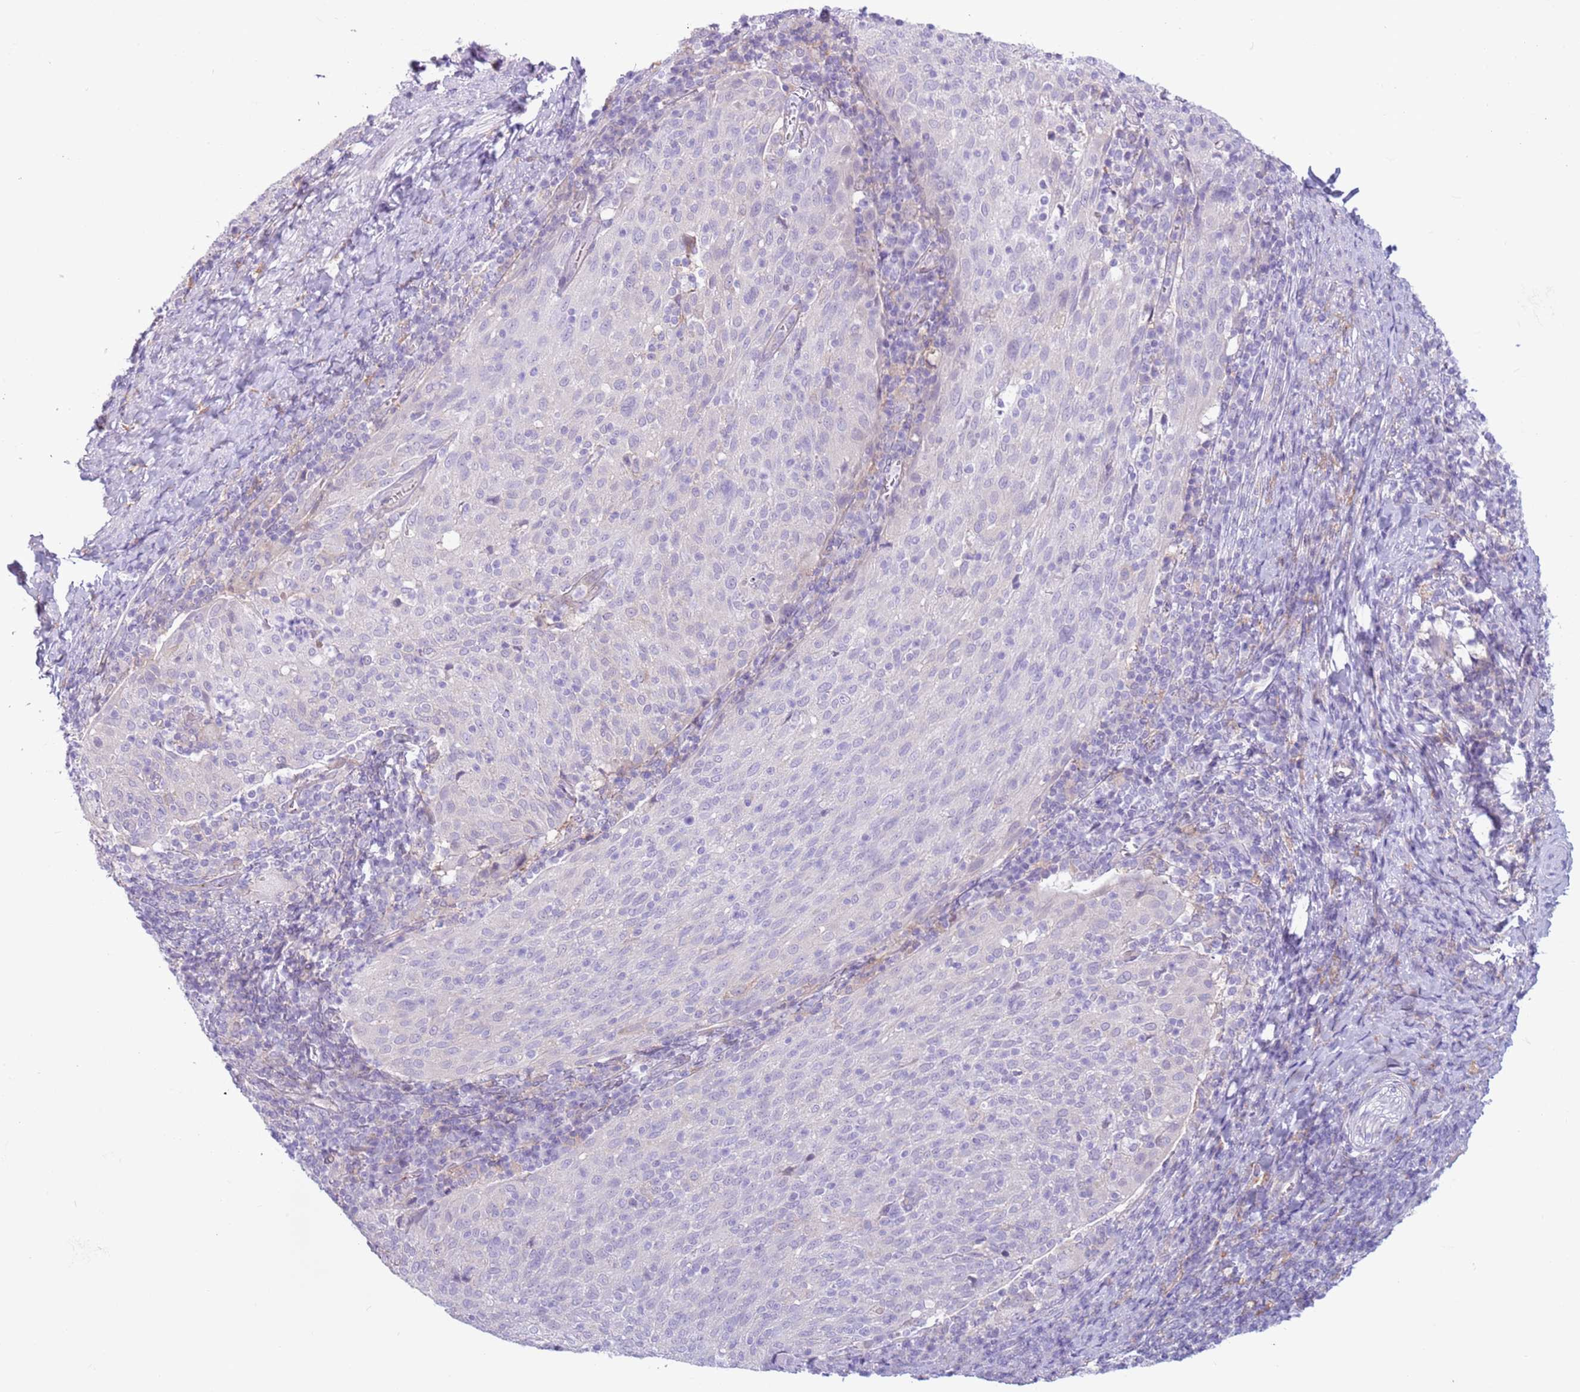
{"staining": {"intensity": "negative", "quantity": "none", "location": "none"}, "tissue": "cervical cancer", "cell_type": "Tumor cells", "image_type": "cancer", "snomed": [{"axis": "morphology", "description": "Squamous cell carcinoma, NOS"}, {"axis": "topography", "description": "Cervix"}], "caption": "This is a micrograph of IHC staining of squamous cell carcinoma (cervical), which shows no expression in tumor cells. The staining is performed using DAB brown chromogen with nuclei counter-stained in using hematoxylin.", "gene": "SNX6", "patient": {"sex": "female", "age": 52}}